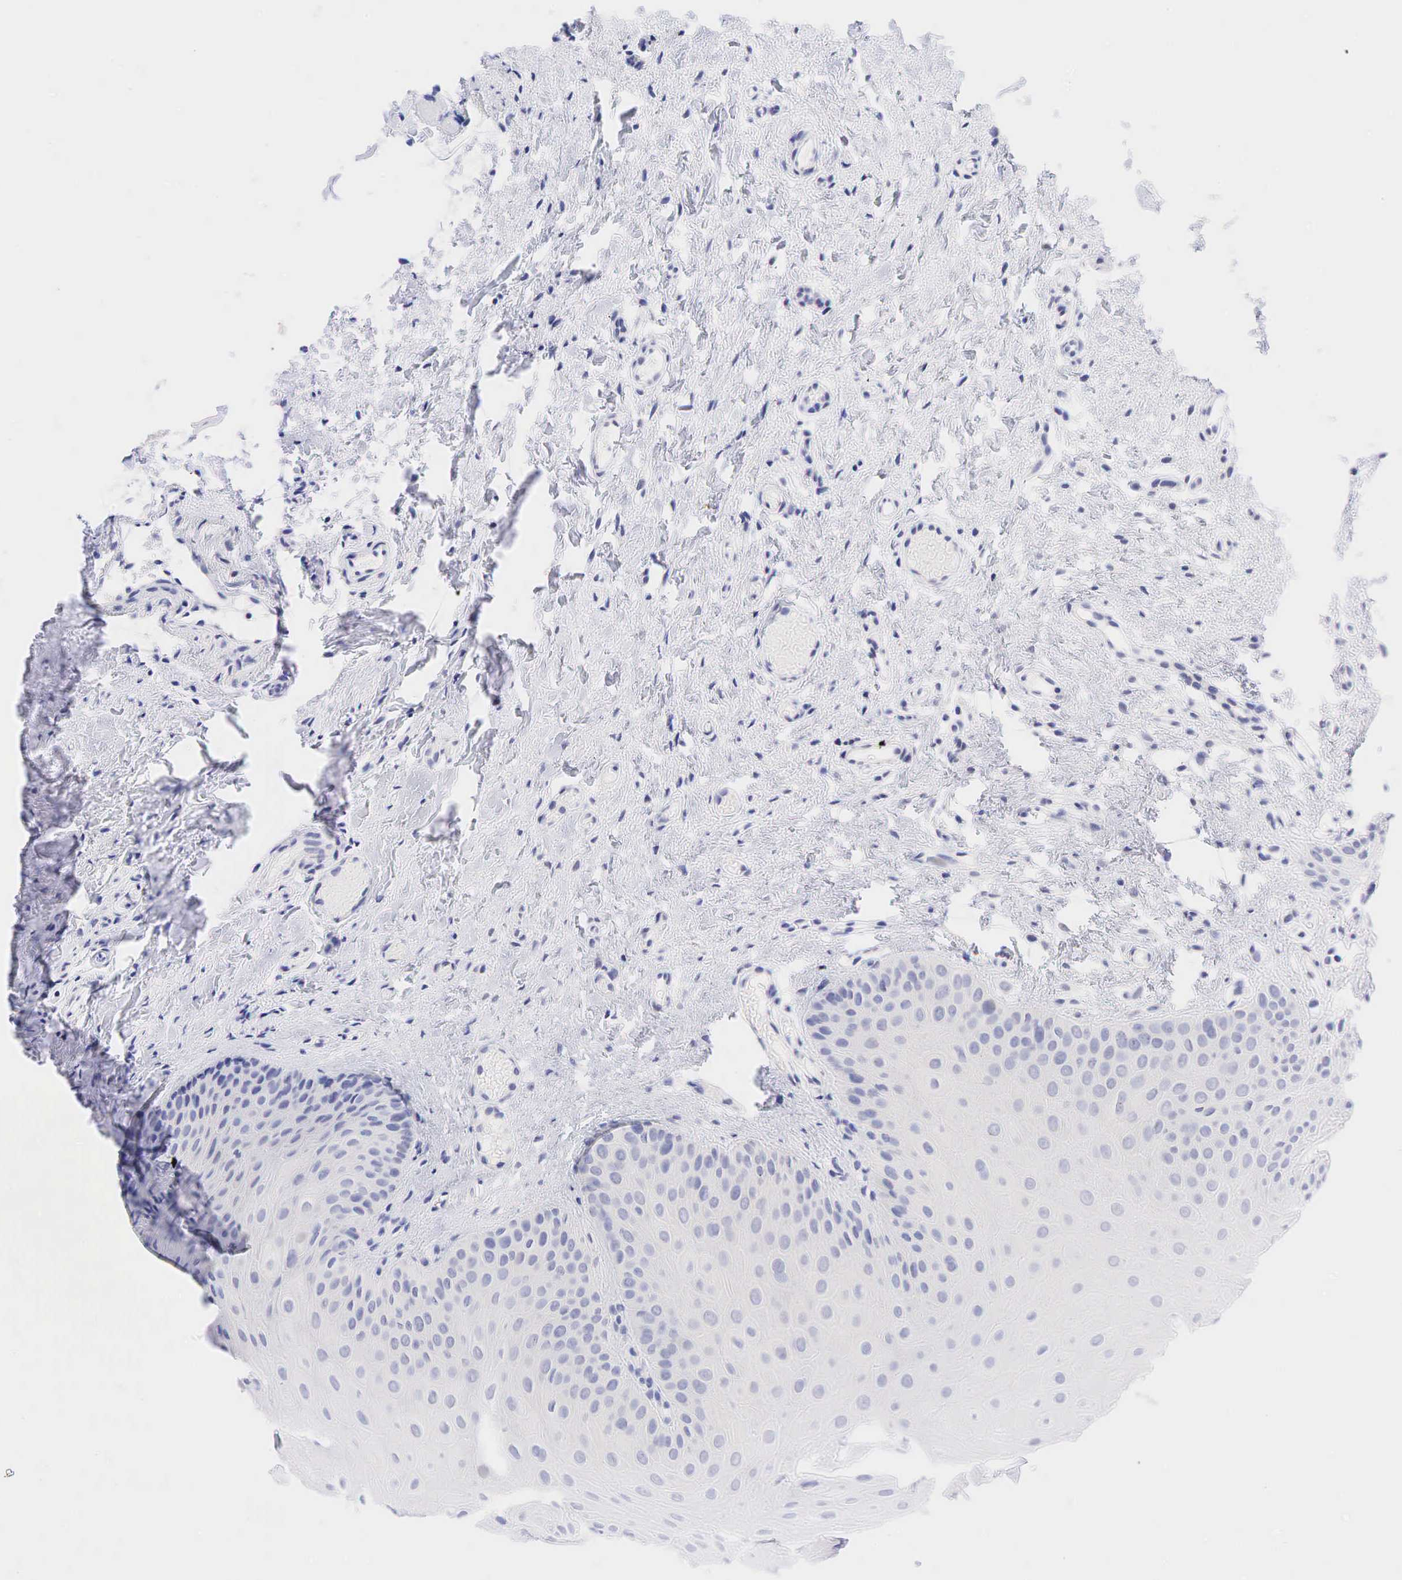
{"staining": {"intensity": "negative", "quantity": "none", "location": "none"}, "tissue": "oral mucosa", "cell_type": "Squamous epithelial cells", "image_type": "normal", "snomed": [{"axis": "morphology", "description": "Normal tissue, NOS"}, {"axis": "topography", "description": "Oral tissue"}], "caption": "Immunohistochemistry photomicrograph of benign human oral mucosa stained for a protein (brown), which exhibits no expression in squamous epithelial cells. (Brightfield microscopy of DAB (3,3'-diaminobenzidine) IHC at high magnification).", "gene": "AR", "patient": {"sex": "male", "age": 14}}